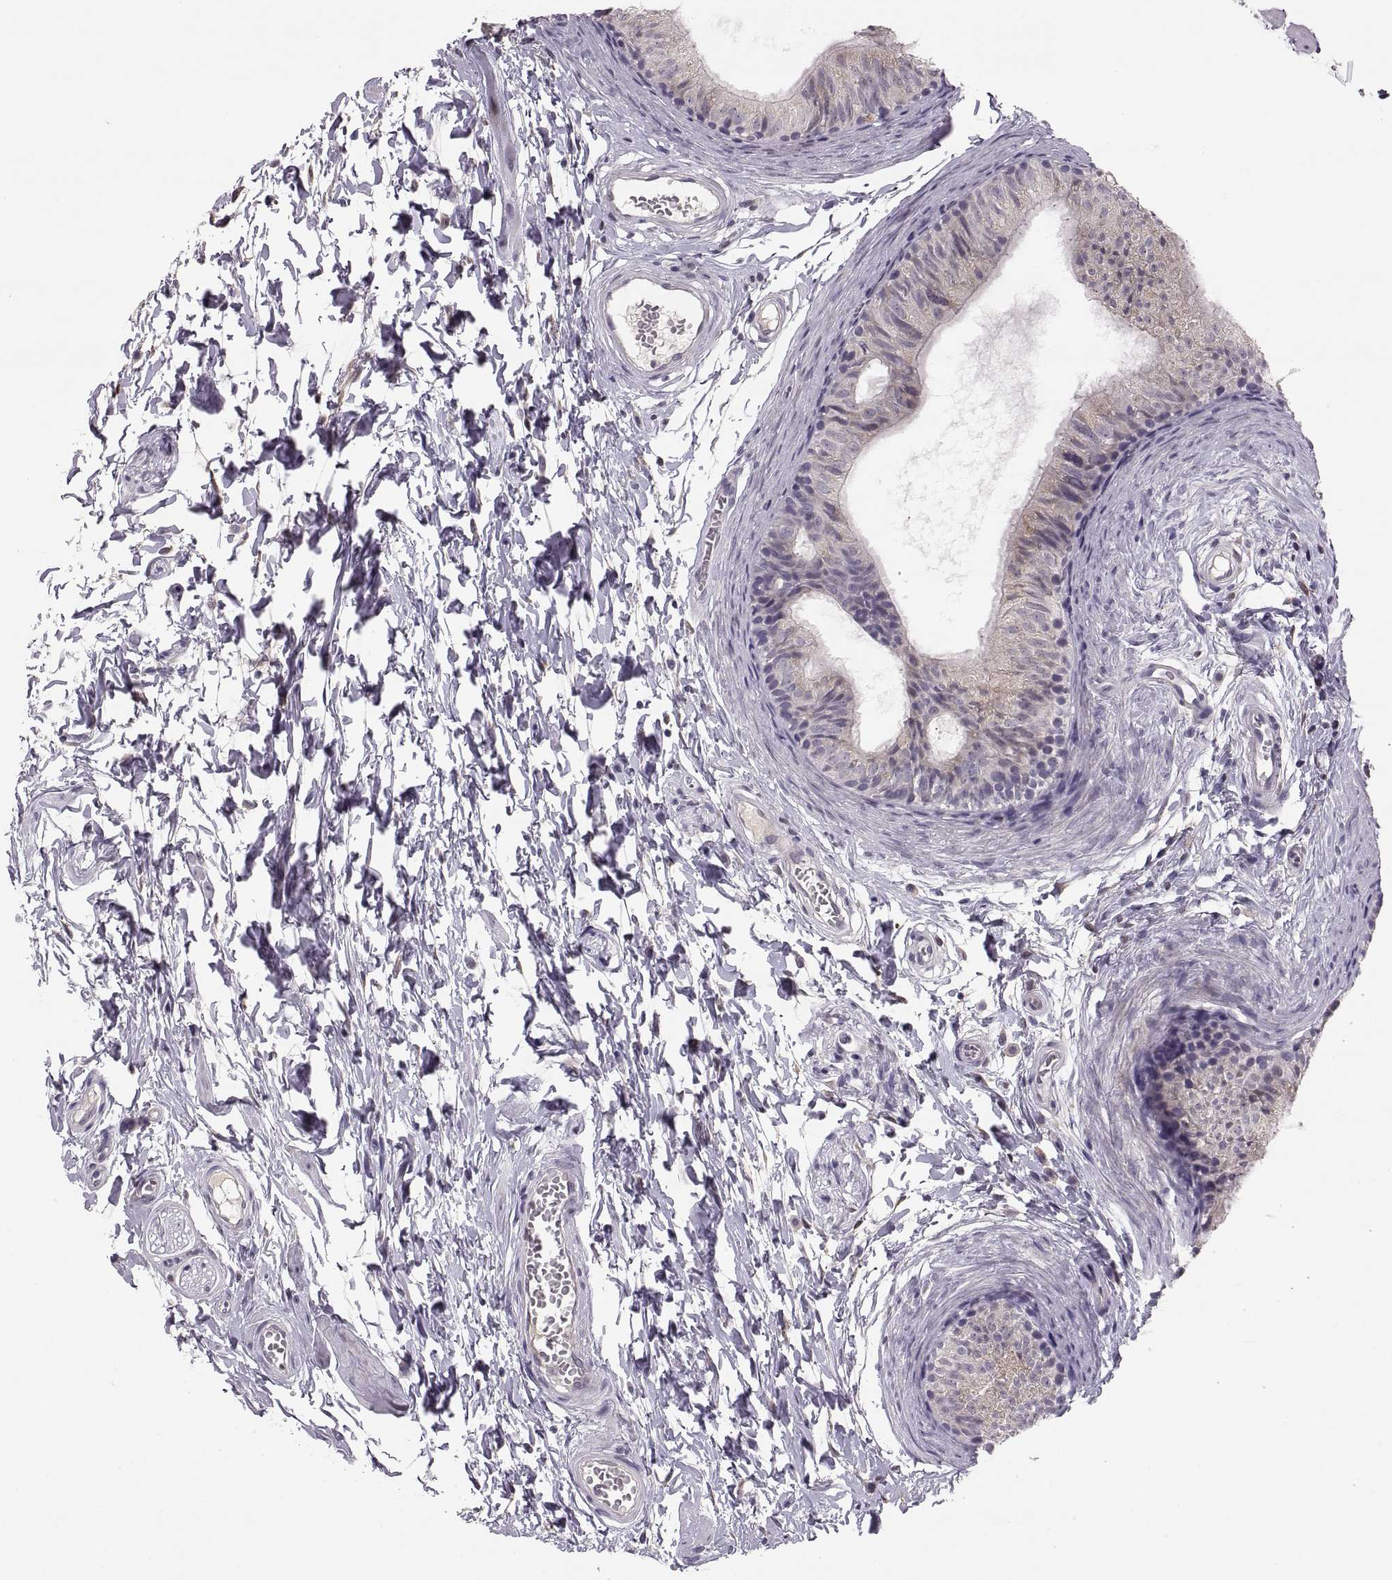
{"staining": {"intensity": "weak", "quantity": "25%-75%", "location": "cytoplasmic/membranous"}, "tissue": "epididymis", "cell_type": "Glandular cells", "image_type": "normal", "snomed": [{"axis": "morphology", "description": "Normal tissue, NOS"}, {"axis": "topography", "description": "Epididymis"}], "caption": "Immunohistochemistry (IHC) staining of unremarkable epididymis, which exhibits low levels of weak cytoplasmic/membranous expression in about 25%-75% of glandular cells indicating weak cytoplasmic/membranous protein staining. The staining was performed using DAB (3,3'-diaminobenzidine) (brown) for protein detection and nuclei were counterstained in hematoxylin (blue).", "gene": "ADH6", "patient": {"sex": "male", "age": 22}}